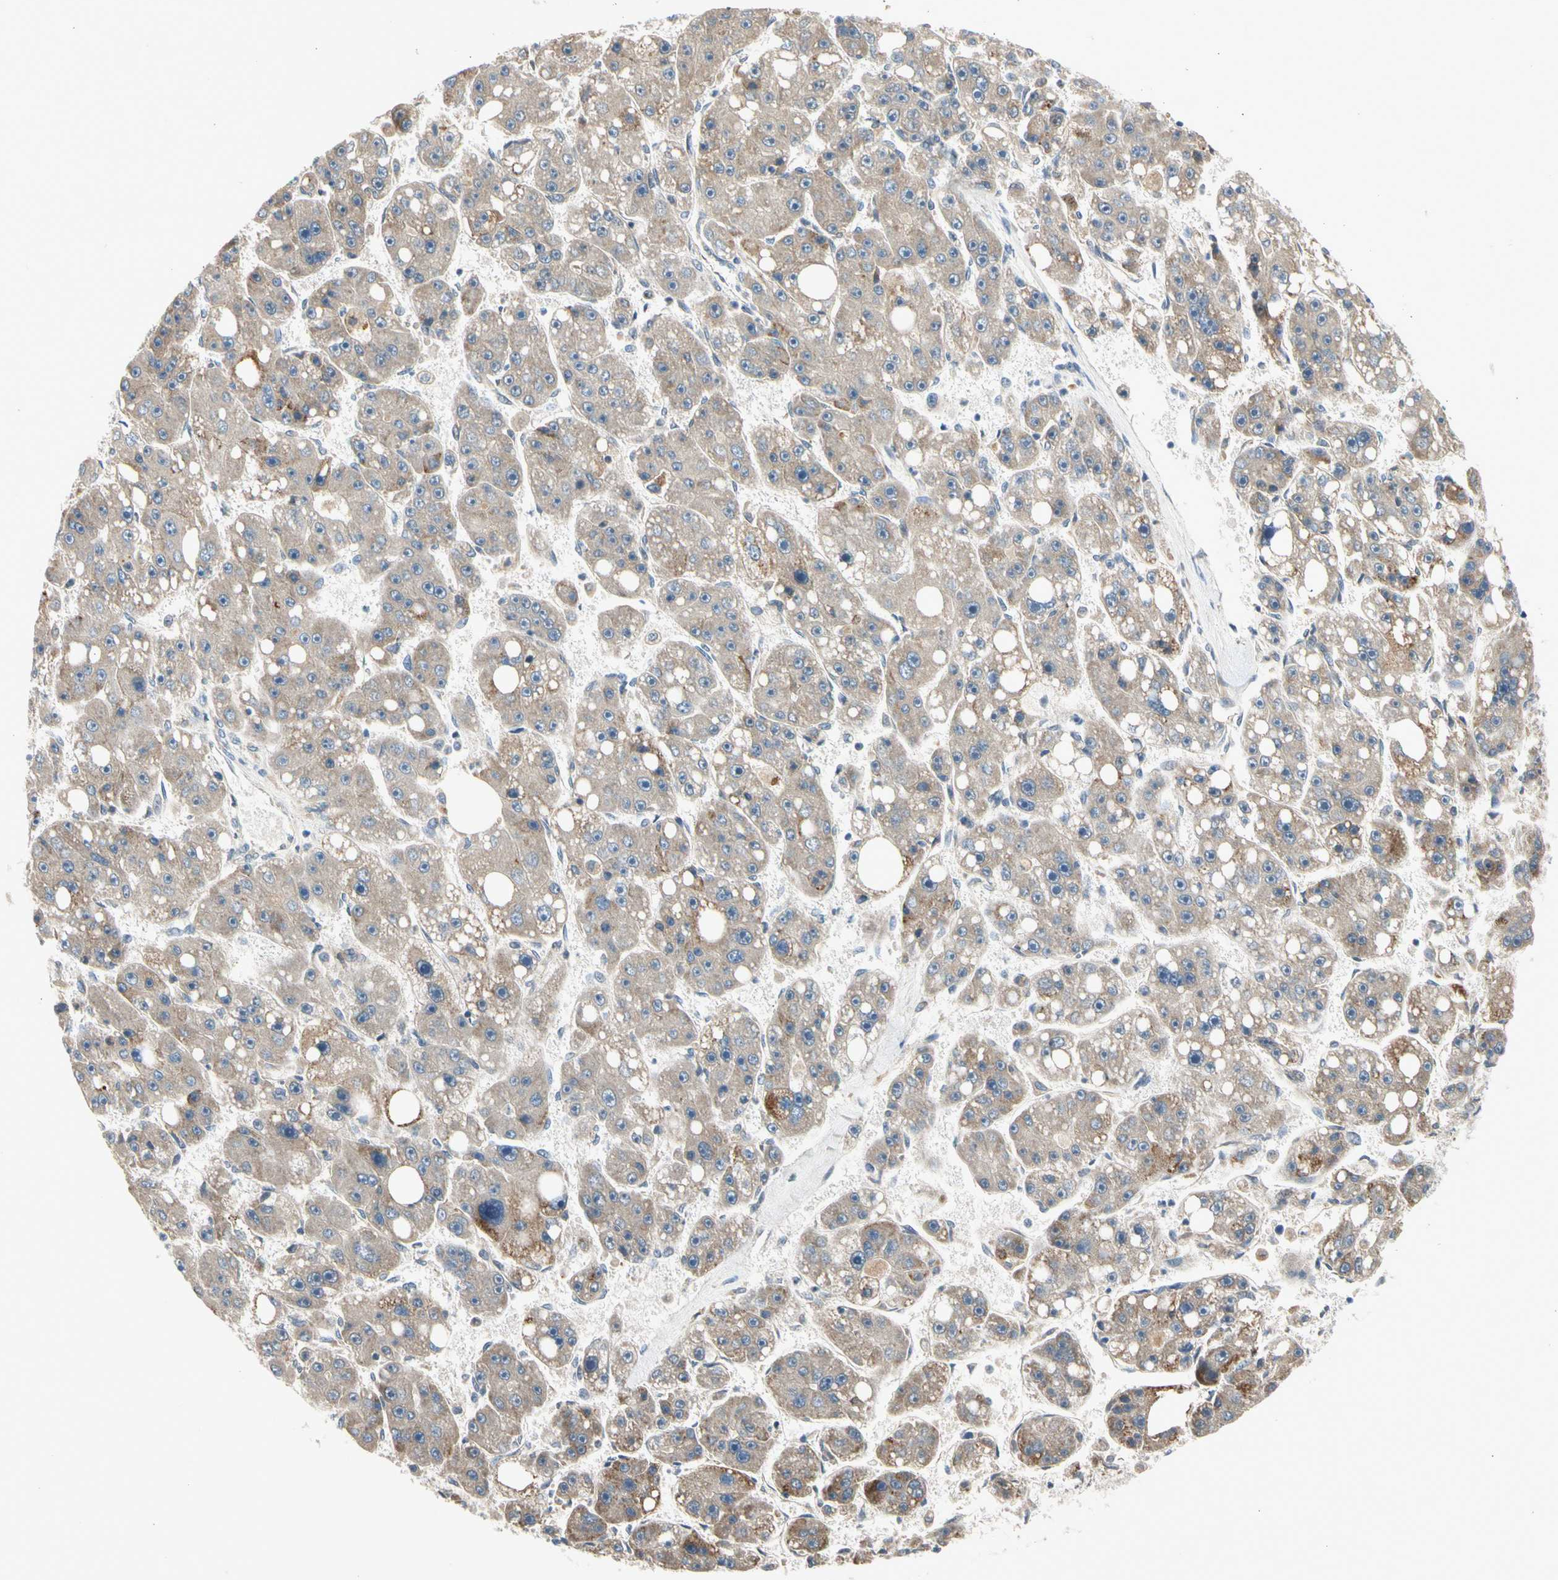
{"staining": {"intensity": "weak", "quantity": ">75%", "location": "cytoplasmic/membranous"}, "tissue": "liver cancer", "cell_type": "Tumor cells", "image_type": "cancer", "snomed": [{"axis": "morphology", "description": "Carcinoma, Hepatocellular, NOS"}, {"axis": "topography", "description": "Liver"}], "caption": "Weak cytoplasmic/membranous protein staining is present in about >75% of tumor cells in liver cancer (hepatocellular carcinoma).", "gene": "NPHP3", "patient": {"sex": "female", "age": 61}}